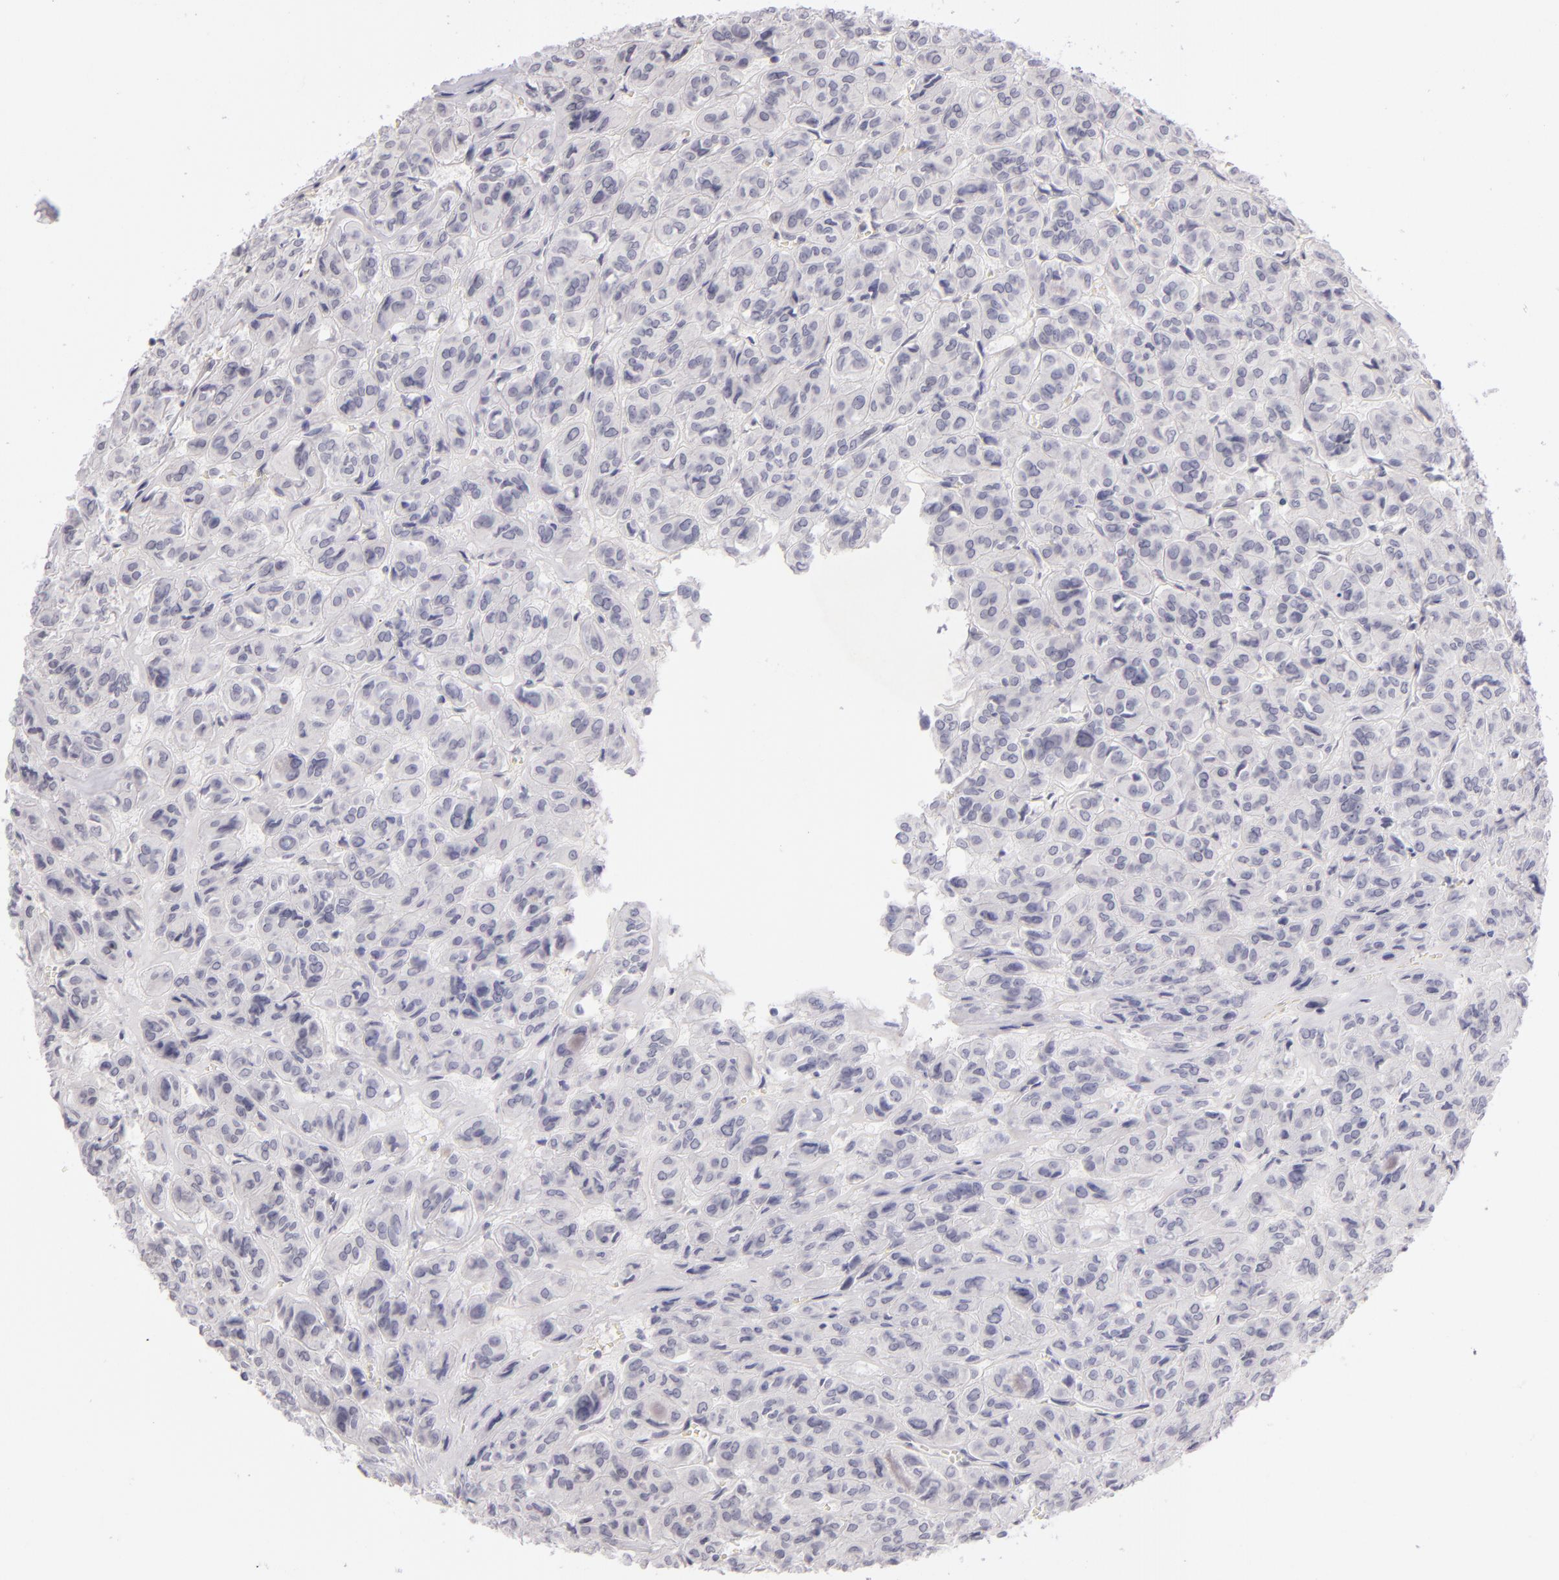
{"staining": {"intensity": "negative", "quantity": "none", "location": "none"}, "tissue": "thyroid cancer", "cell_type": "Tumor cells", "image_type": "cancer", "snomed": [{"axis": "morphology", "description": "Follicular adenoma carcinoma, NOS"}, {"axis": "topography", "description": "Thyroid gland"}], "caption": "There is no significant staining in tumor cells of thyroid cancer. (DAB immunohistochemistry with hematoxylin counter stain).", "gene": "CD40", "patient": {"sex": "female", "age": 71}}